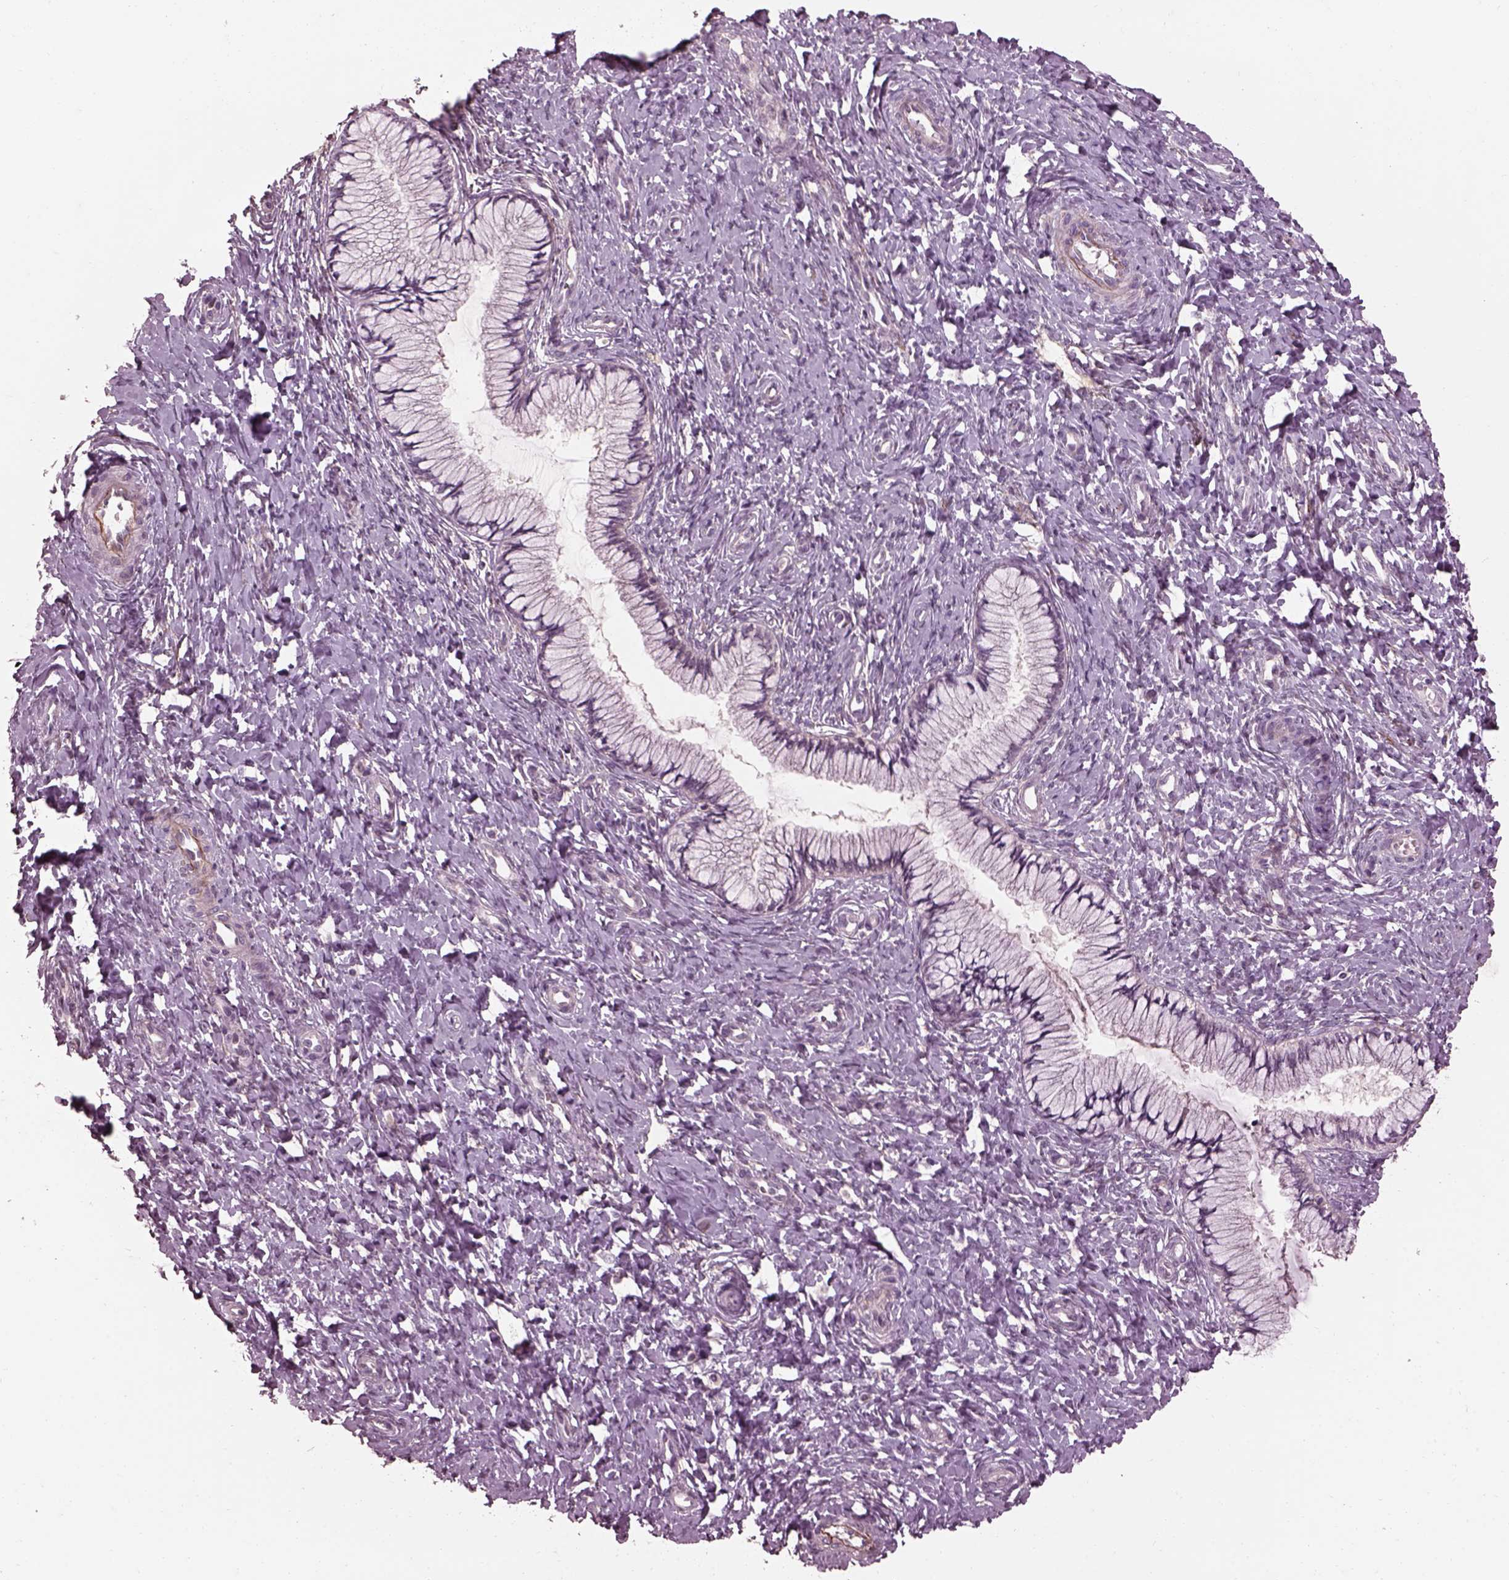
{"staining": {"intensity": "negative", "quantity": "none", "location": "none"}, "tissue": "cervix", "cell_type": "Glandular cells", "image_type": "normal", "snomed": [{"axis": "morphology", "description": "Normal tissue, NOS"}, {"axis": "topography", "description": "Cervix"}], "caption": "This is a image of IHC staining of normal cervix, which shows no staining in glandular cells. (Stains: DAB immunohistochemistry with hematoxylin counter stain, Microscopy: brightfield microscopy at high magnification).", "gene": "EFEMP1", "patient": {"sex": "female", "age": 37}}